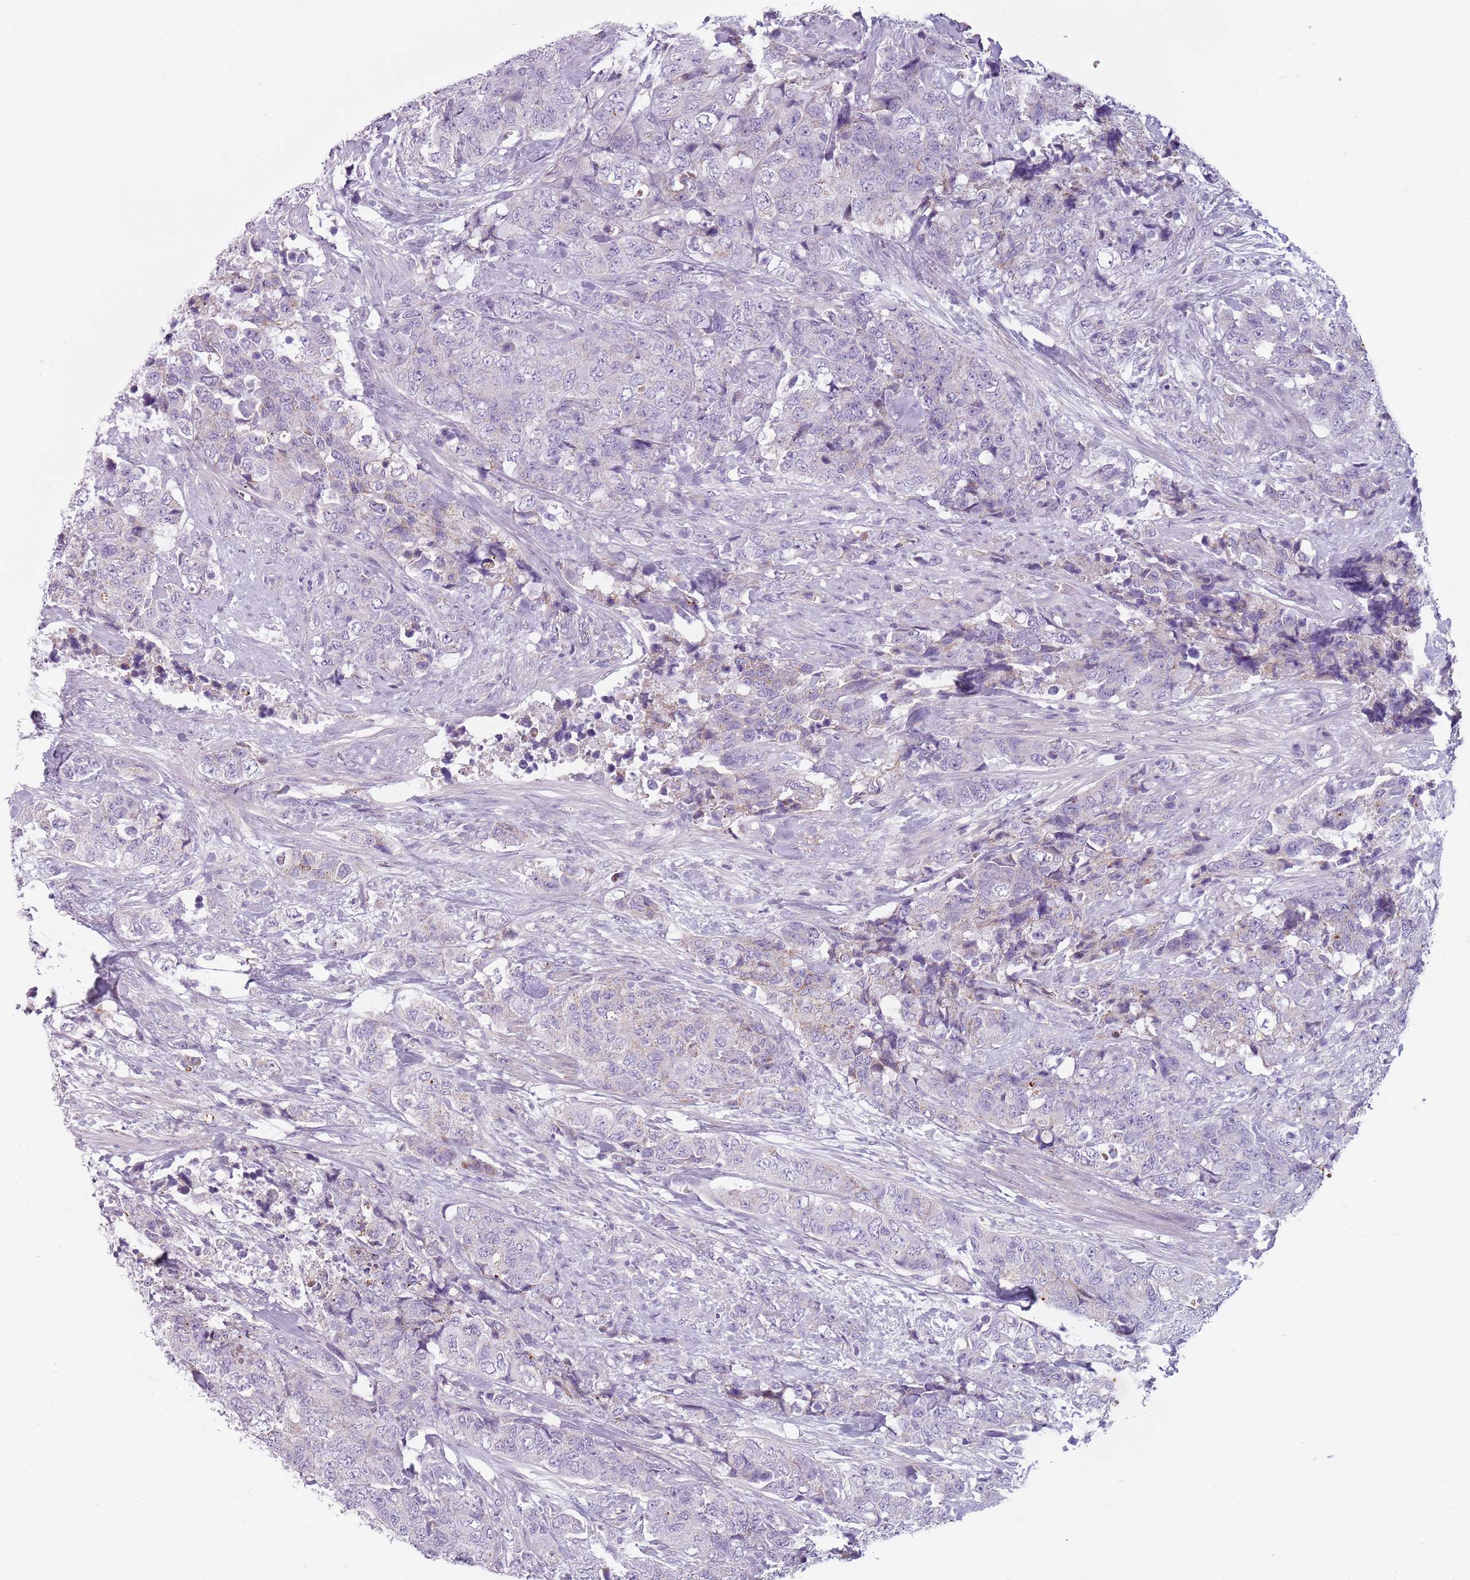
{"staining": {"intensity": "negative", "quantity": "none", "location": "none"}, "tissue": "urothelial cancer", "cell_type": "Tumor cells", "image_type": "cancer", "snomed": [{"axis": "morphology", "description": "Urothelial carcinoma, High grade"}, {"axis": "topography", "description": "Urinary bladder"}], "caption": "Tumor cells are negative for protein expression in human urothelial cancer. (DAB IHC, high magnification).", "gene": "MEGF8", "patient": {"sex": "female", "age": 78}}